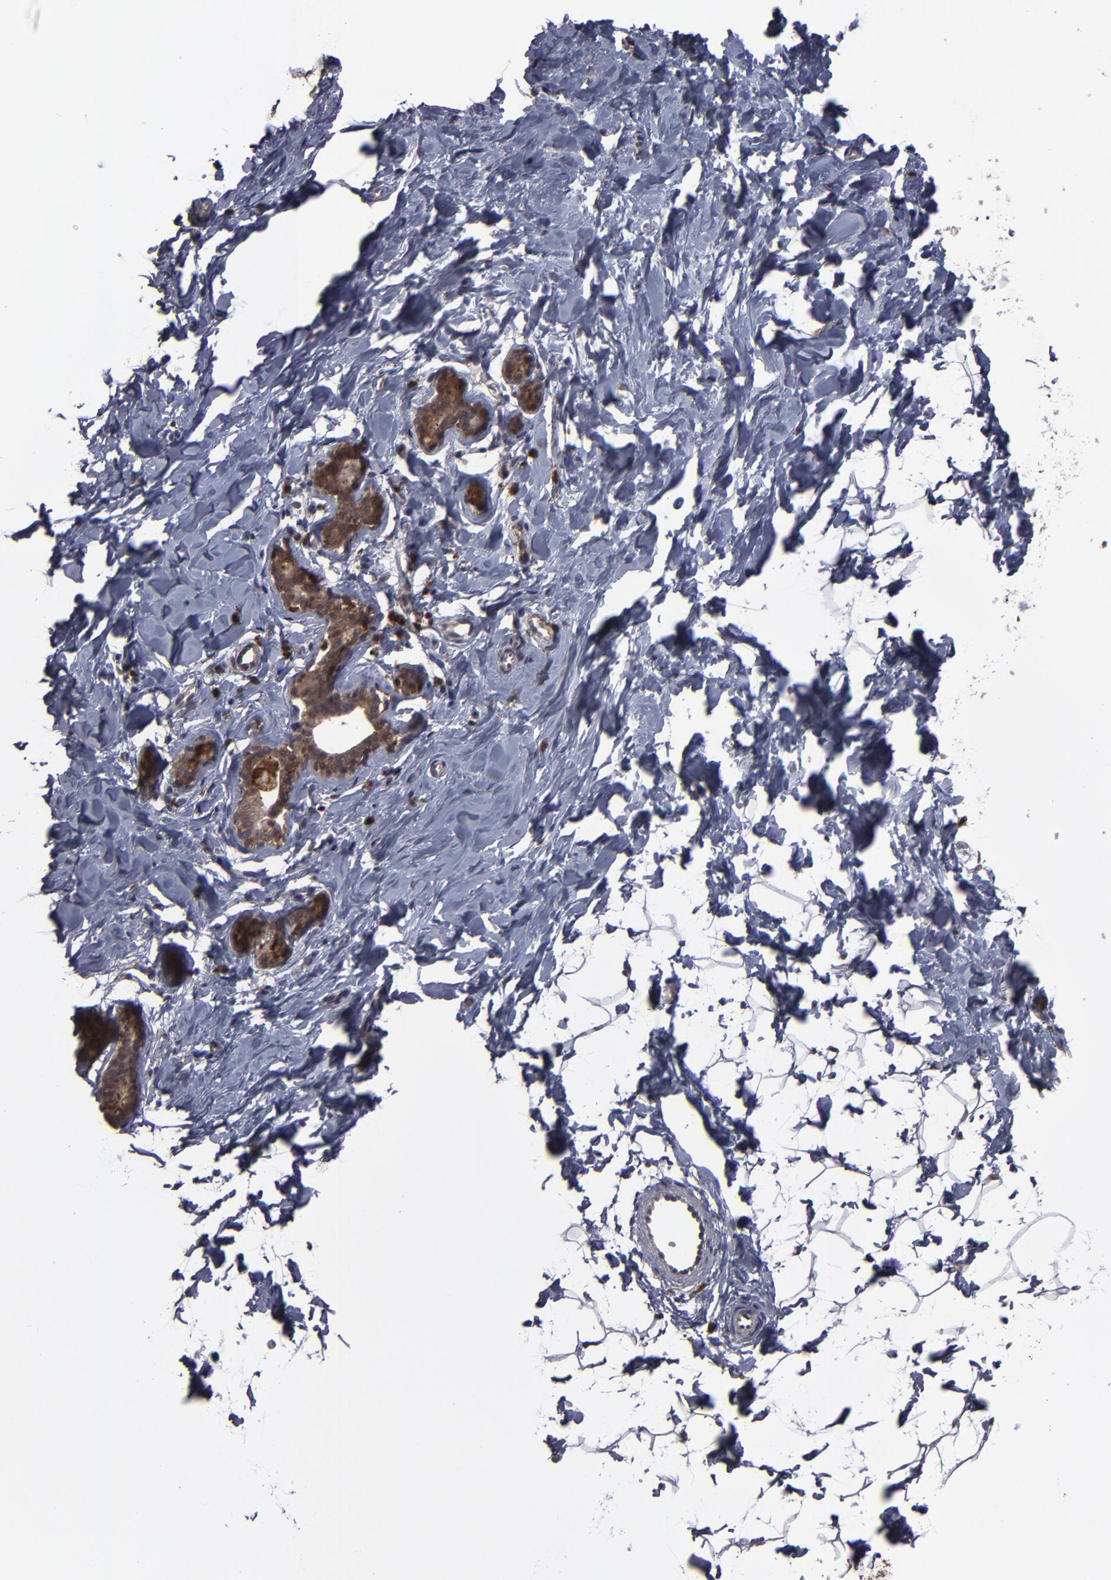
{"staining": {"intensity": "negative", "quantity": "none", "location": "none"}, "tissue": "breast", "cell_type": "Adipocytes", "image_type": "normal", "snomed": [{"axis": "morphology", "description": "Normal tissue, NOS"}, {"axis": "topography", "description": "Breast"}], "caption": "Breast stained for a protein using immunohistochemistry displays no staining adipocytes.", "gene": "GRB2", "patient": {"sex": "female", "age": 23}}